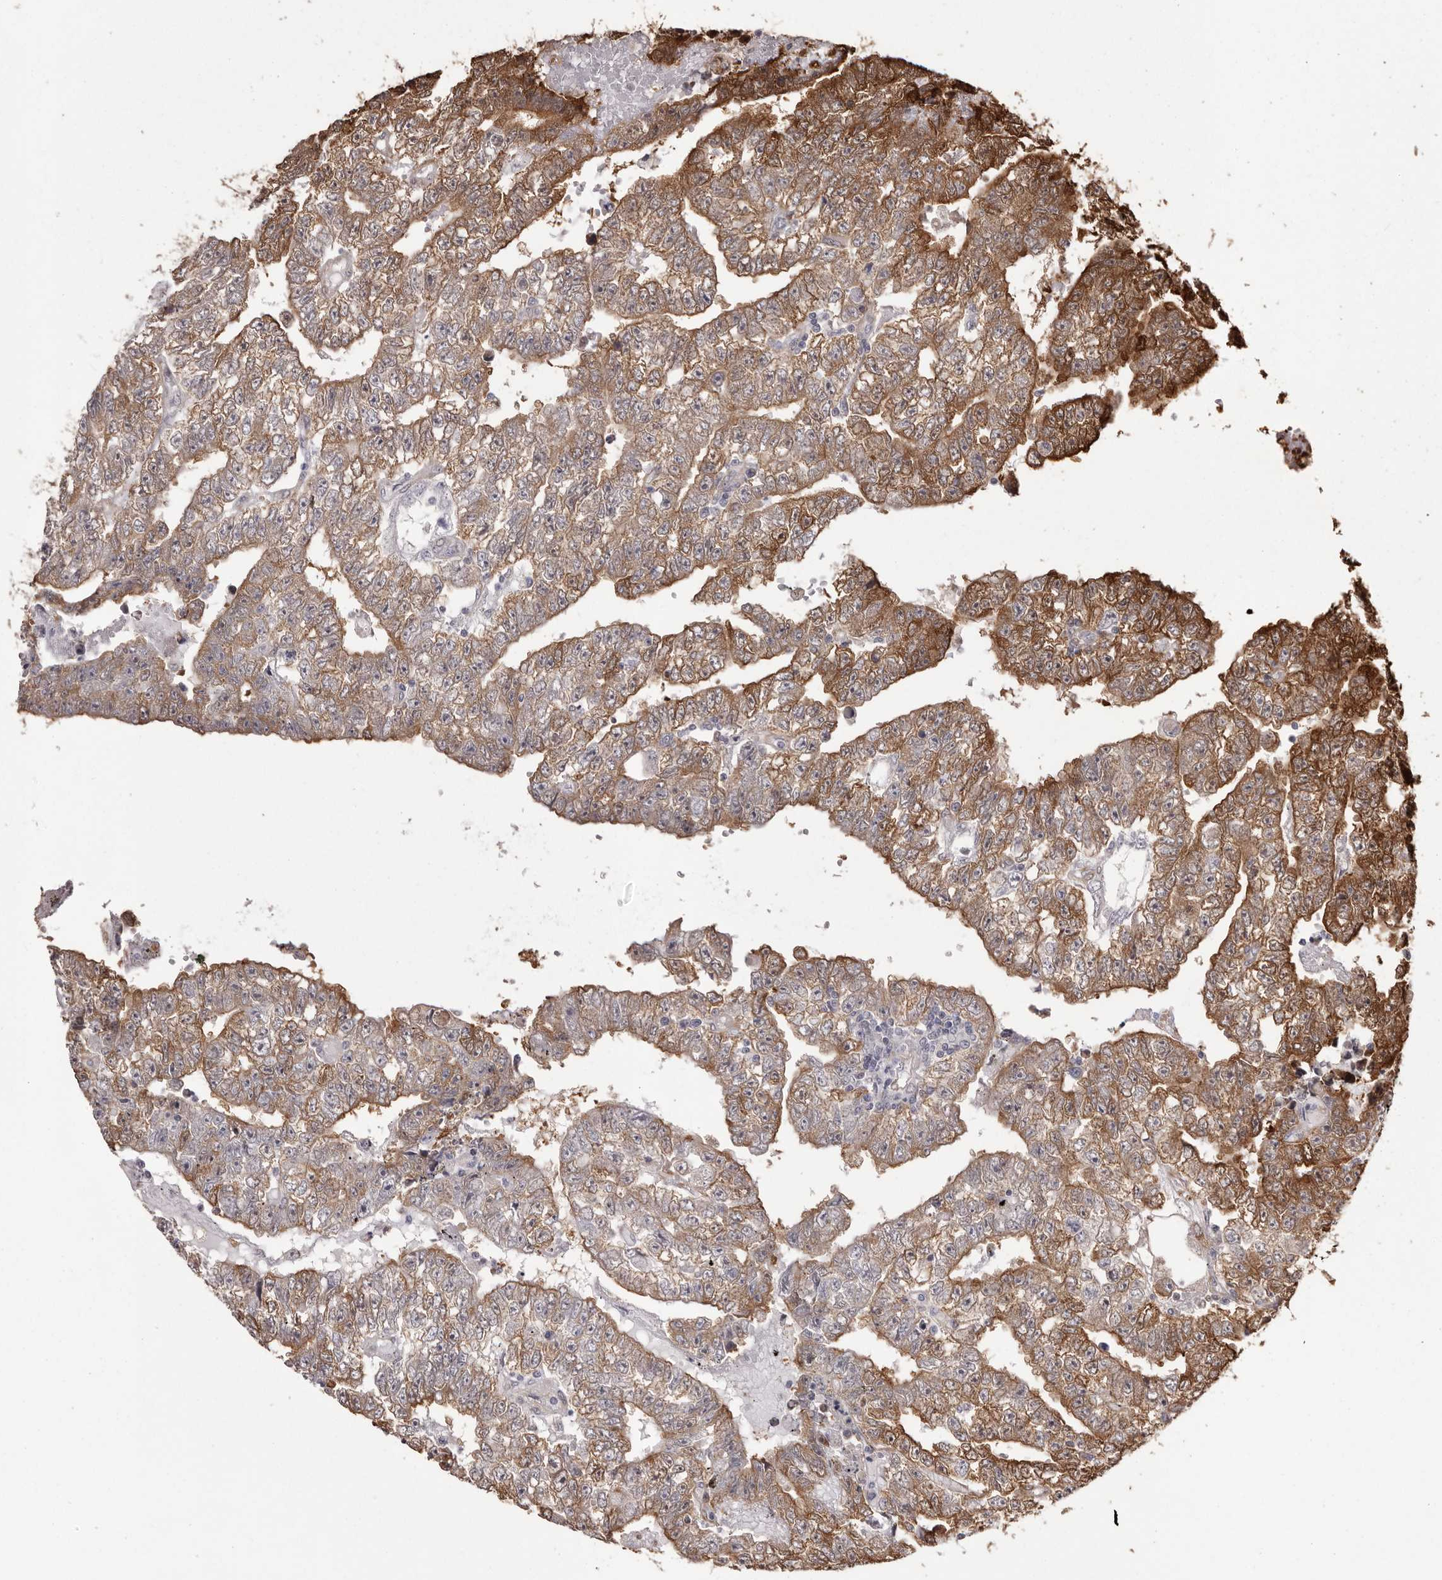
{"staining": {"intensity": "moderate", "quantity": ">75%", "location": "cytoplasmic/membranous"}, "tissue": "testis cancer", "cell_type": "Tumor cells", "image_type": "cancer", "snomed": [{"axis": "morphology", "description": "Carcinoma, Embryonal, NOS"}, {"axis": "topography", "description": "Testis"}], "caption": "Immunohistochemical staining of human testis cancer demonstrates moderate cytoplasmic/membranous protein staining in approximately >75% of tumor cells. (IHC, brightfield microscopy, high magnification).", "gene": "GFOD1", "patient": {"sex": "male", "age": 25}}